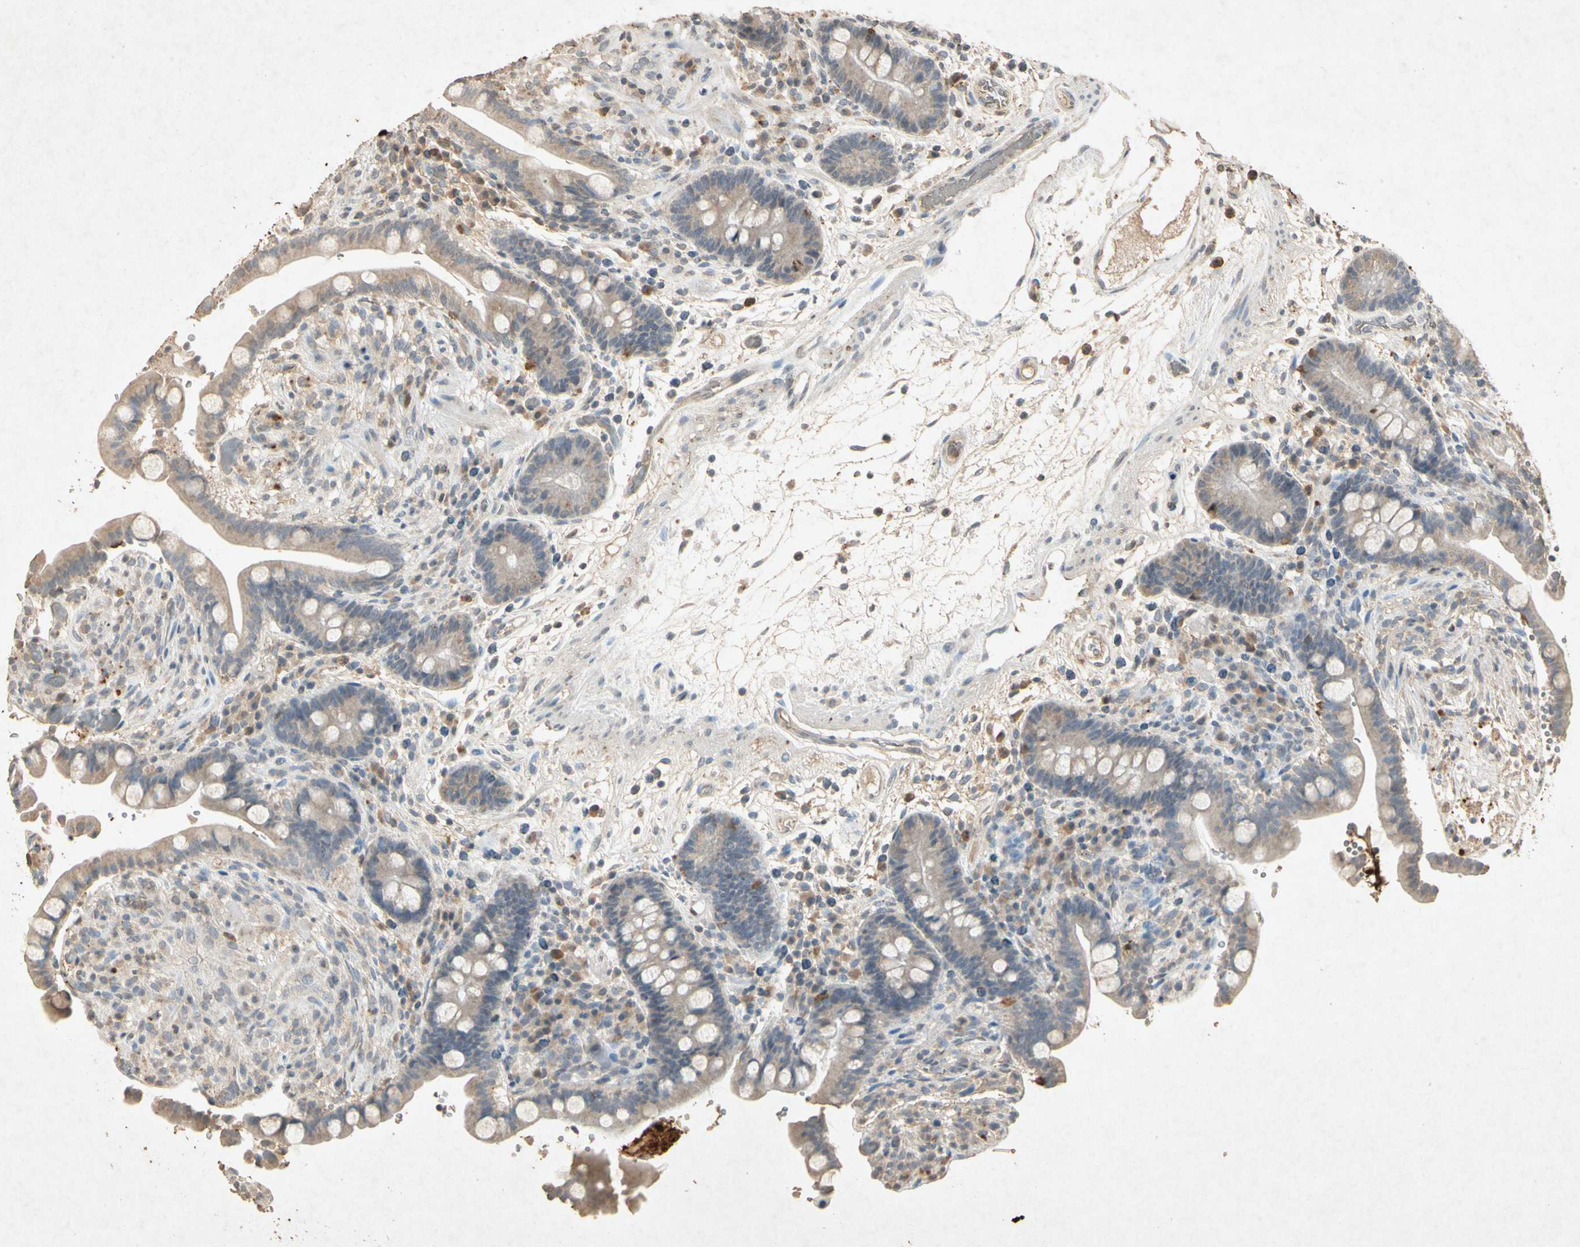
{"staining": {"intensity": "weak", "quantity": ">75%", "location": "cytoplasmic/membranous"}, "tissue": "colon", "cell_type": "Endothelial cells", "image_type": "normal", "snomed": [{"axis": "morphology", "description": "Normal tissue, NOS"}, {"axis": "topography", "description": "Colon"}], "caption": "The histopathology image displays staining of normal colon, revealing weak cytoplasmic/membranous protein staining (brown color) within endothelial cells.", "gene": "MSRB1", "patient": {"sex": "male", "age": 73}}